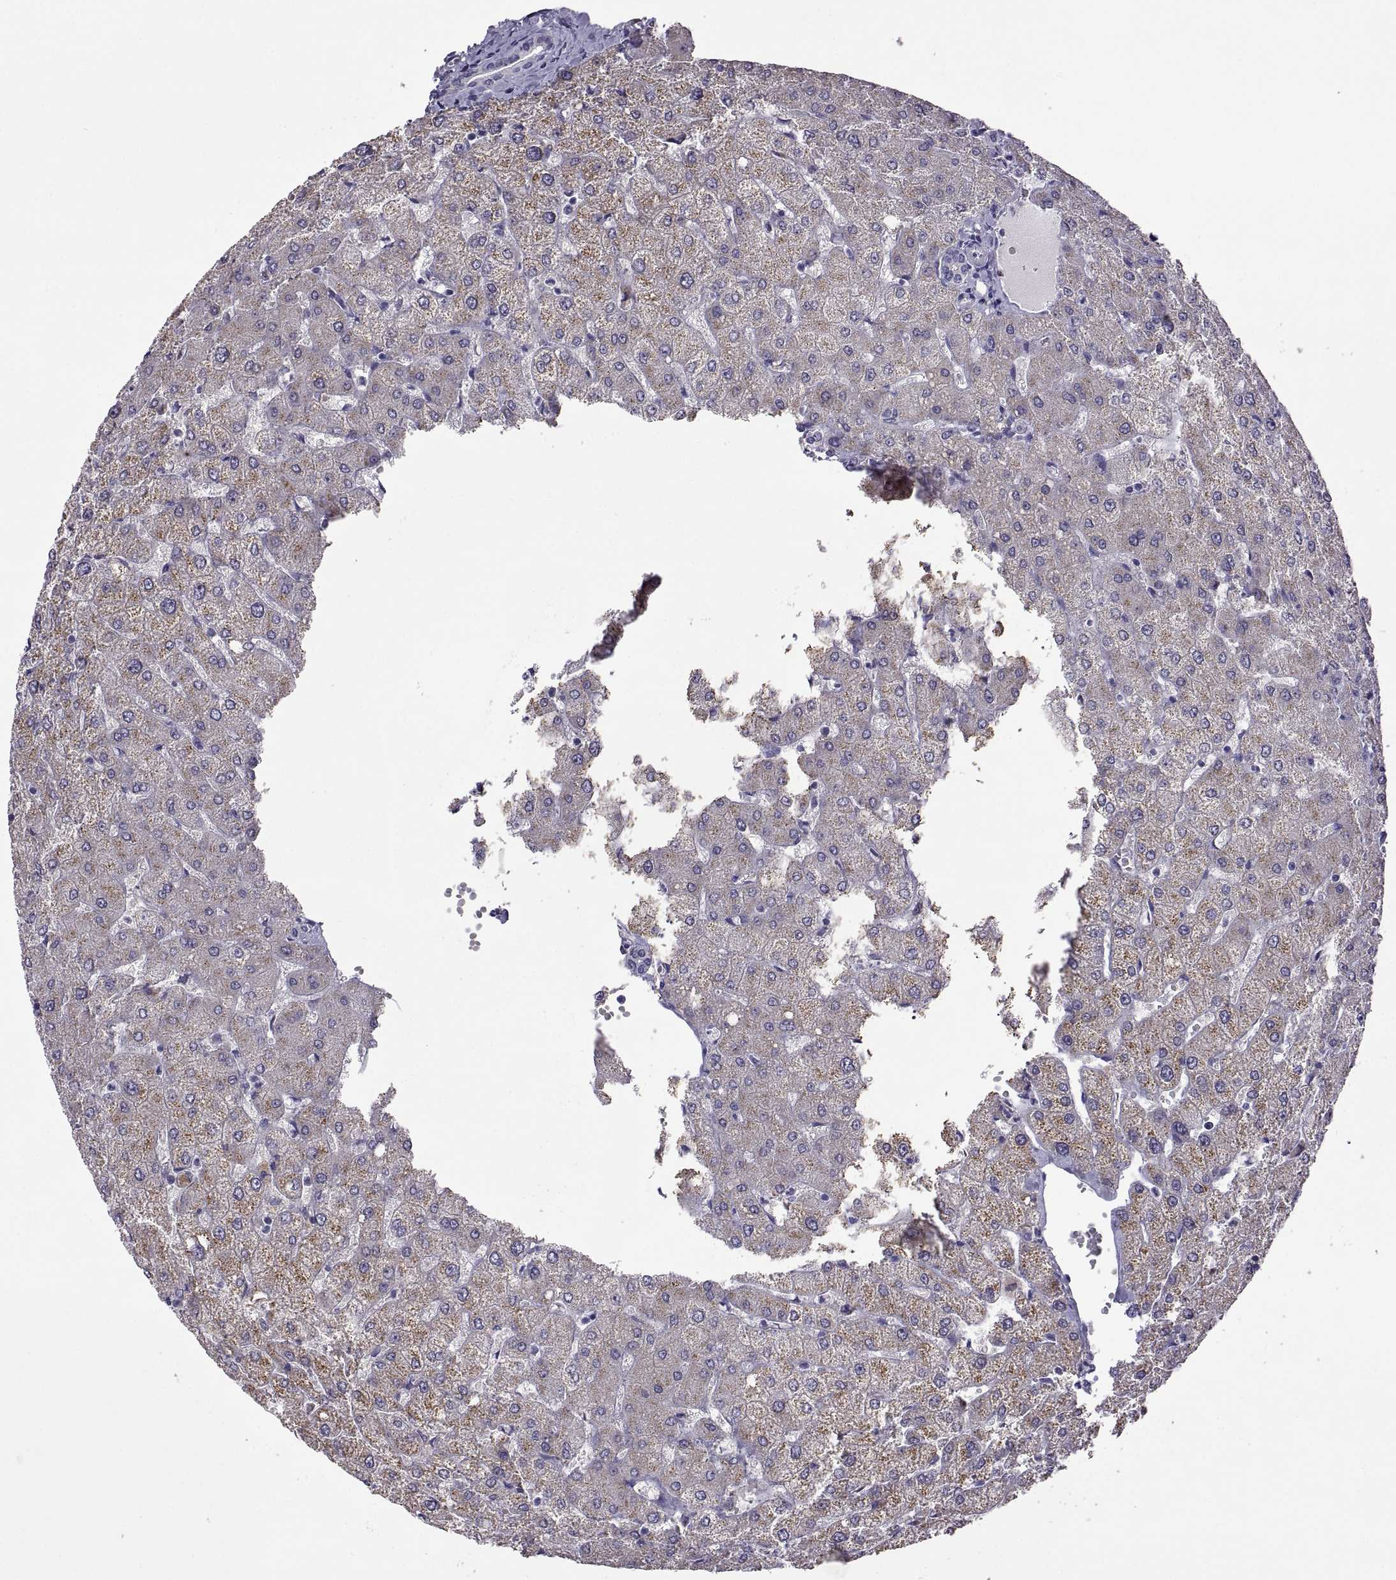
{"staining": {"intensity": "negative", "quantity": "none", "location": "none"}, "tissue": "liver", "cell_type": "Cholangiocytes", "image_type": "normal", "snomed": [{"axis": "morphology", "description": "Normal tissue, NOS"}, {"axis": "topography", "description": "Liver"}], "caption": "DAB (3,3'-diaminobenzidine) immunohistochemical staining of unremarkable human liver reveals no significant expression in cholangiocytes. (DAB IHC with hematoxylin counter stain).", "gene": "MAGEB18", "patient": {"sex": "female", "age": 54}}